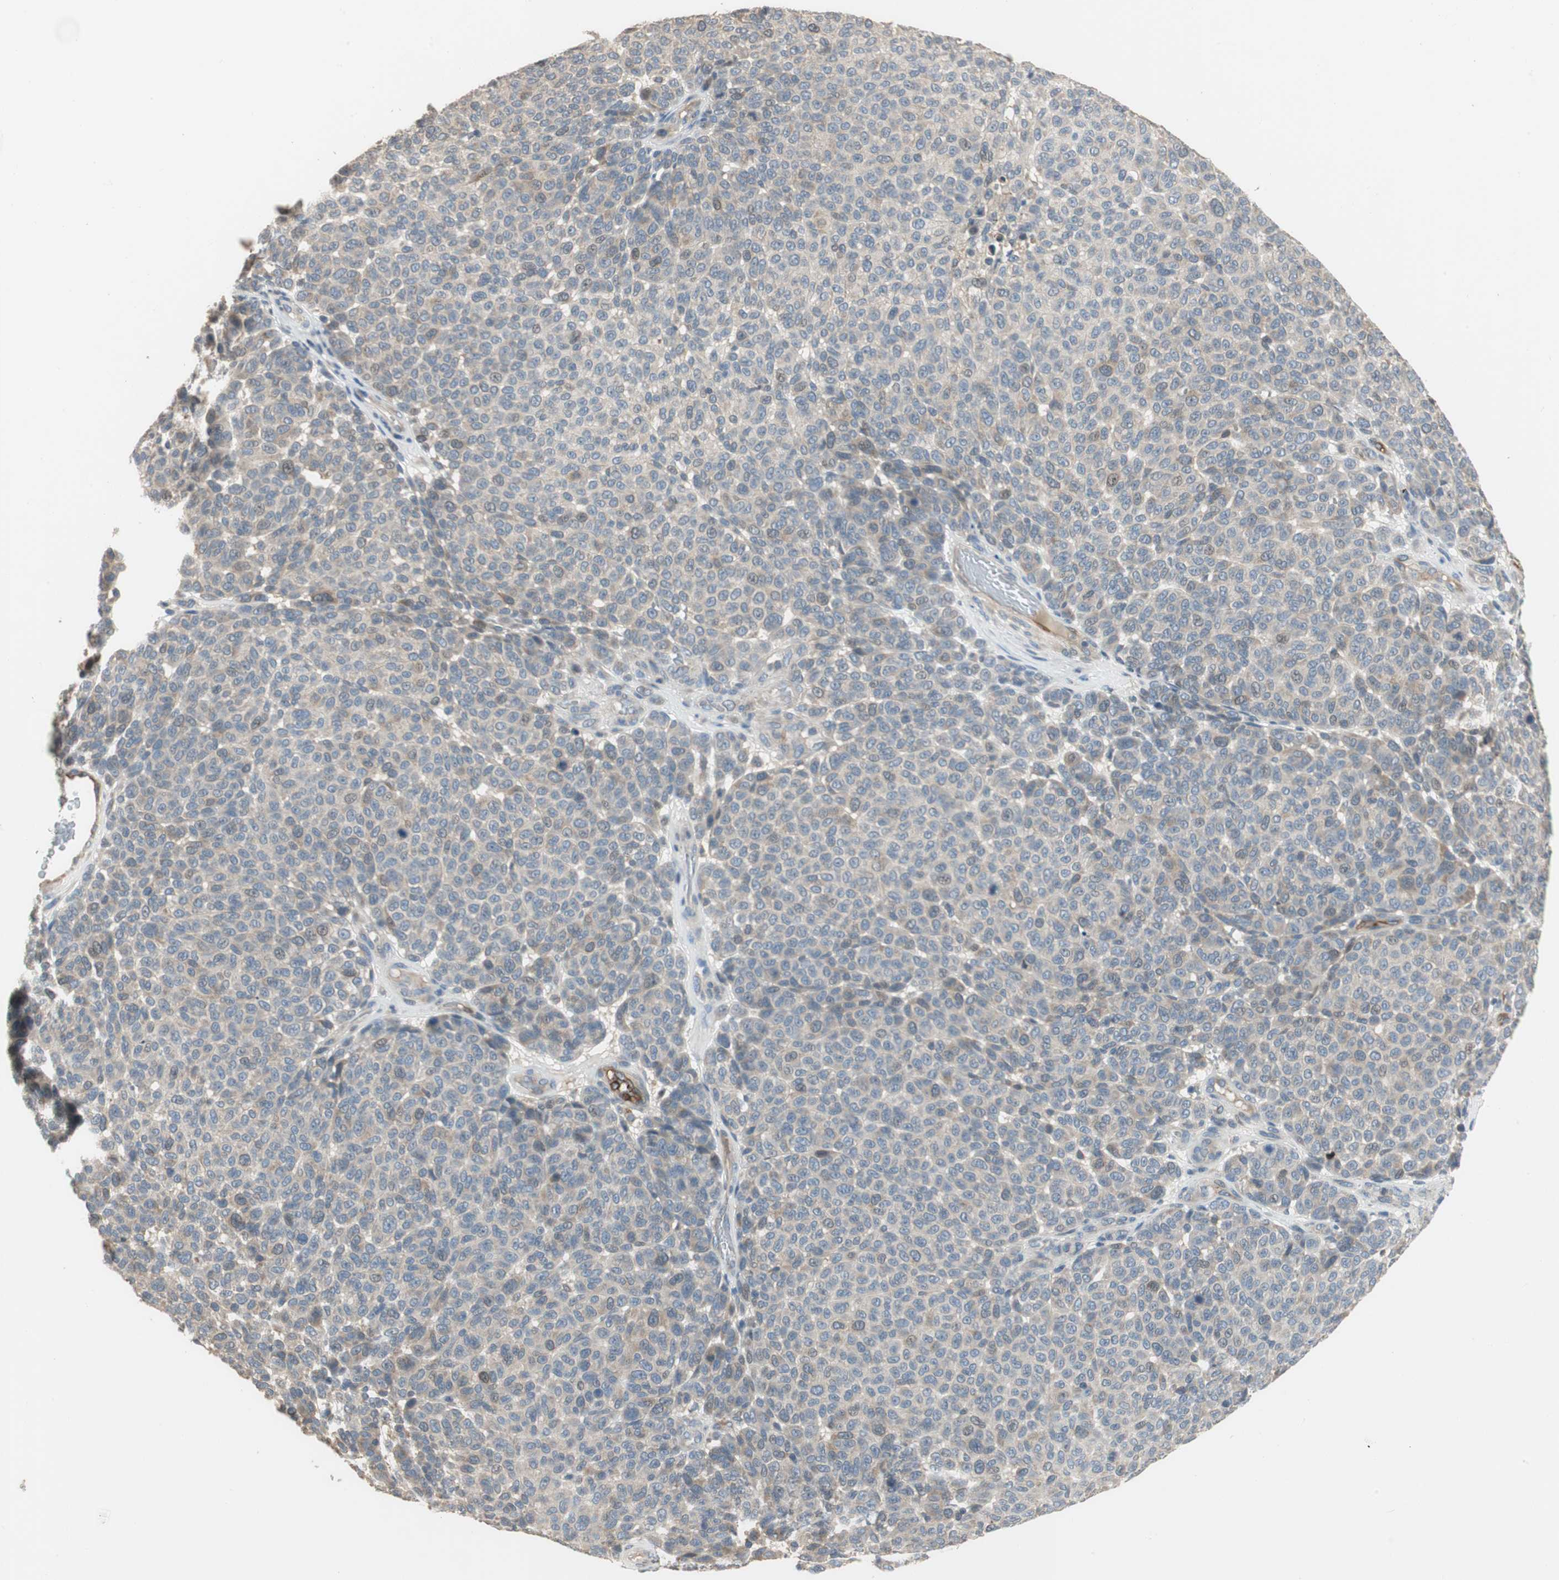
{"staining": {"intensity": "negative", "quantity": "none", "location": "none"}, "tissue": "melanoma", "cell_type": "Tumor cells", "image_type": "cancer", "snomed": [{"axis": "morphology", "description": "Malignant melanoma, NOS"}, {"axis": "topography", "description": "Skin"}], "caption": "The photomicrograph shows no staining of tumor cells in melanoma.", "gene": "ALPL", "patient": {"sex": "male", "age": 59}}